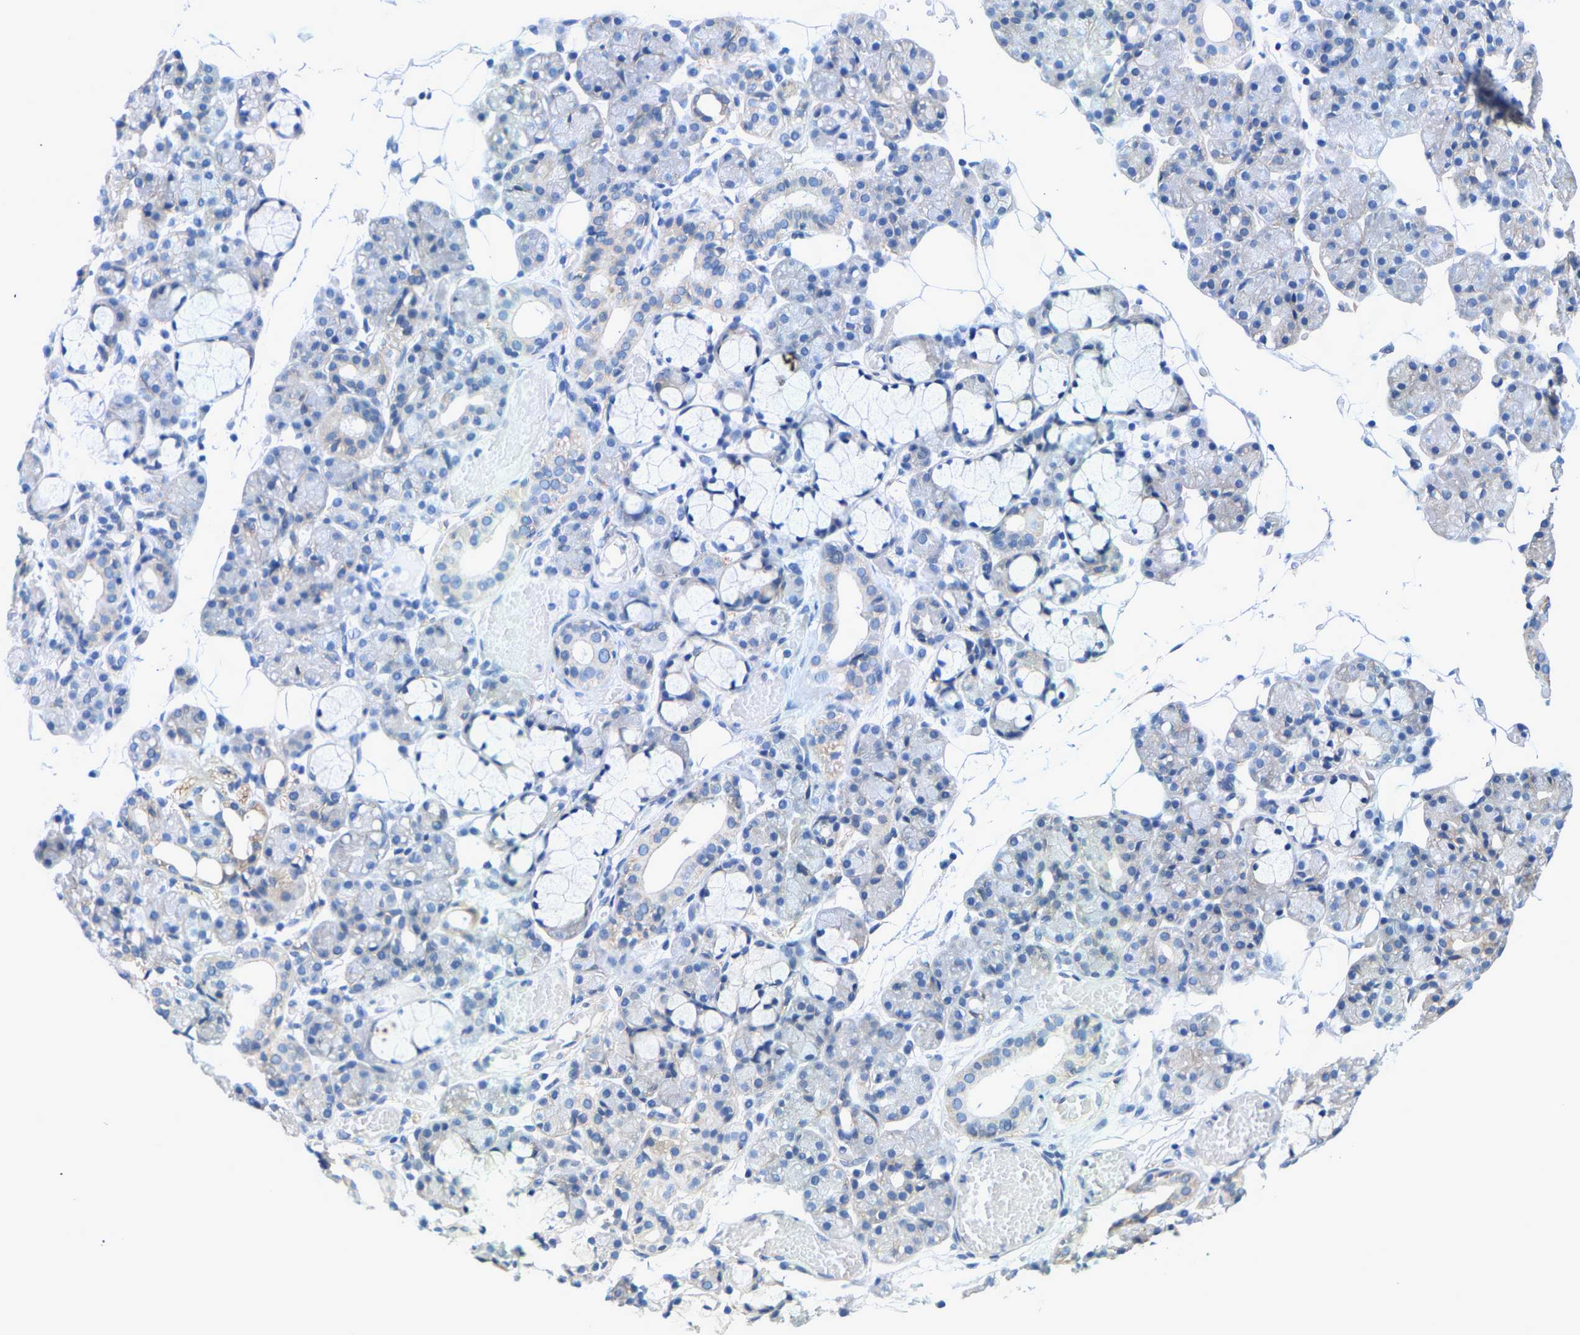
{"staining": {"intensity": "negative", "quantity": "none", "location": "none"}, "tissue": "salivary gland", "cell_type": "Glandular cells", "image_type": "normal", "snomed": [{"axis": "morphology", "description": "Normal tissue, NOS"}, {"axis": "topography", "description": "Salivary gland"}], "caption": "This is an immunohistochemistry image of normal human salivary gland. There is no expression in glandular cells.", "gene": "DSCAM", "patient": {"sex": "male", "age": 63}}